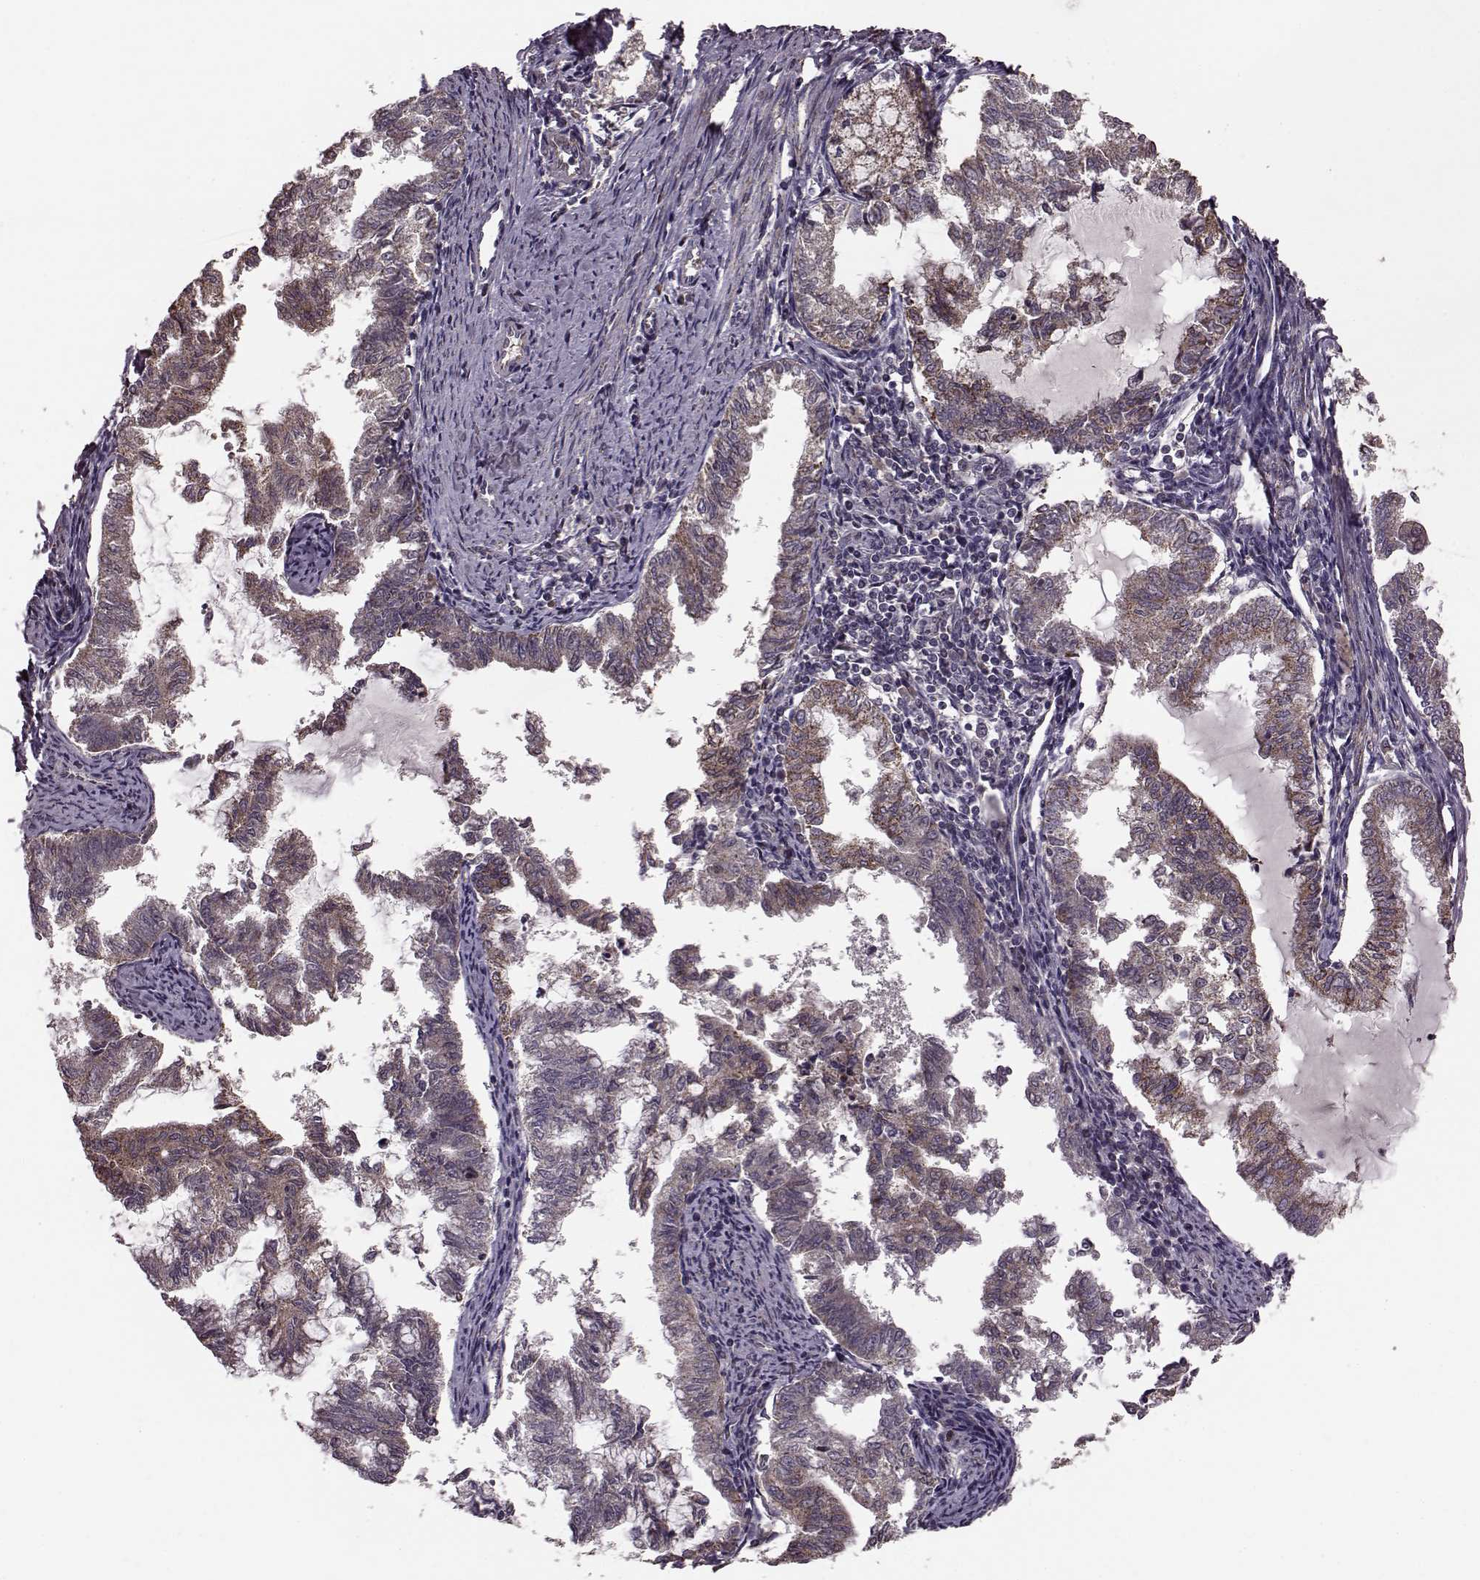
{"staining": {"intensity": "moderate", "quantity": ">75%", "location": "cytoplasmic/membranous"}, "tissue": "endometrial cancer", "cell_type": "Tumor cells", "image_type": "cancer", "snomed": [{"axis": "morphology", "description": "Adenocarcinoma, NOS"}, {"axis": "topography", "description": "Endometrium"}], "caption": "A micrograph of human endometrial cancer stained for a protein shows moderate cytoplasmic/membranous brown staining in tumor cells.", "gene": "PUDP", "patient": {"sex": "female", "age": 79}}